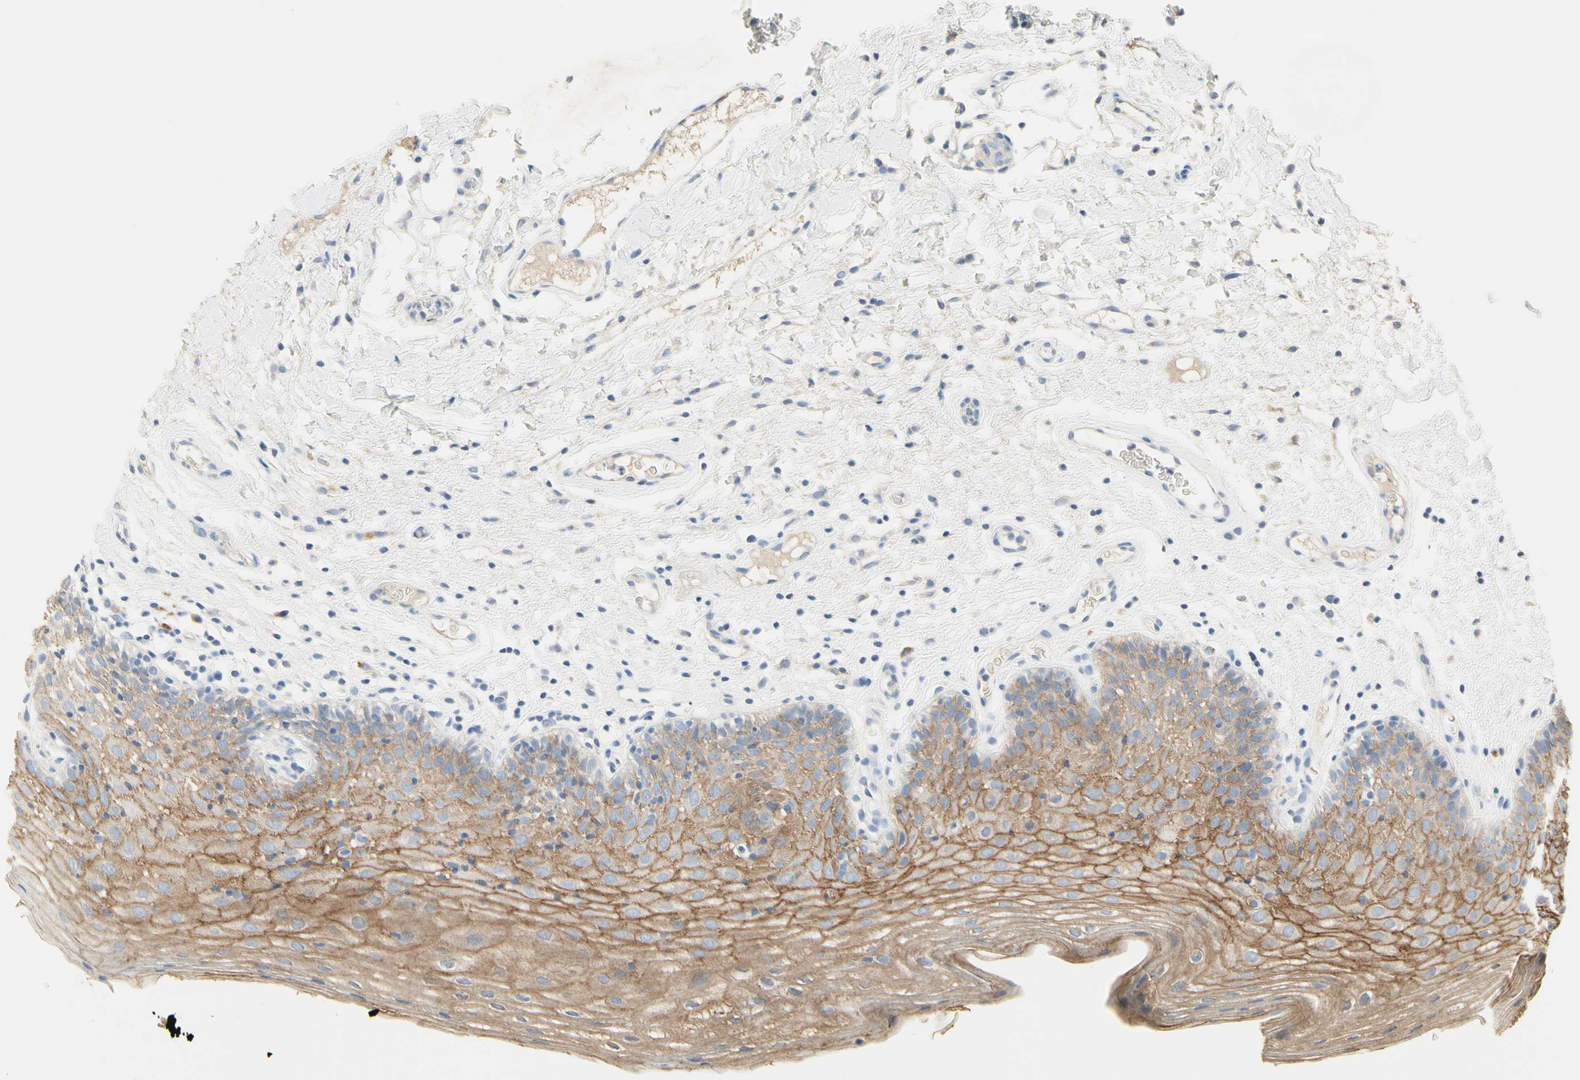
{"staining": {"intensity": "moderate", "quantity": ">75%", "location": "cytoplasmic/membranous"}, "tissue": "oral mucosa", "cell_type": "Squamous epithelial cells", "image_type": "normal", "snomed": [{"axis": "morphology", "description": "Normal tissue, NOS"}, {"axis": "morphology", "description": "Squamous cell carcinoma, NOS"}, {"axis": "topography", "description": "Skeletal muscle"}, {"axis": "topography", "description": "Oral tissue"}, {"axis": "topography", "description": "Head-Neck"}], "caption": "Protein expression analysis of benign human oral mucosa reveals moderate cytoplasmic/membranous positivity in approximately >75% of squamous epithelial cells.", "gene": "NECTIN4", "patient": {"sex": "male", "age": 71}}